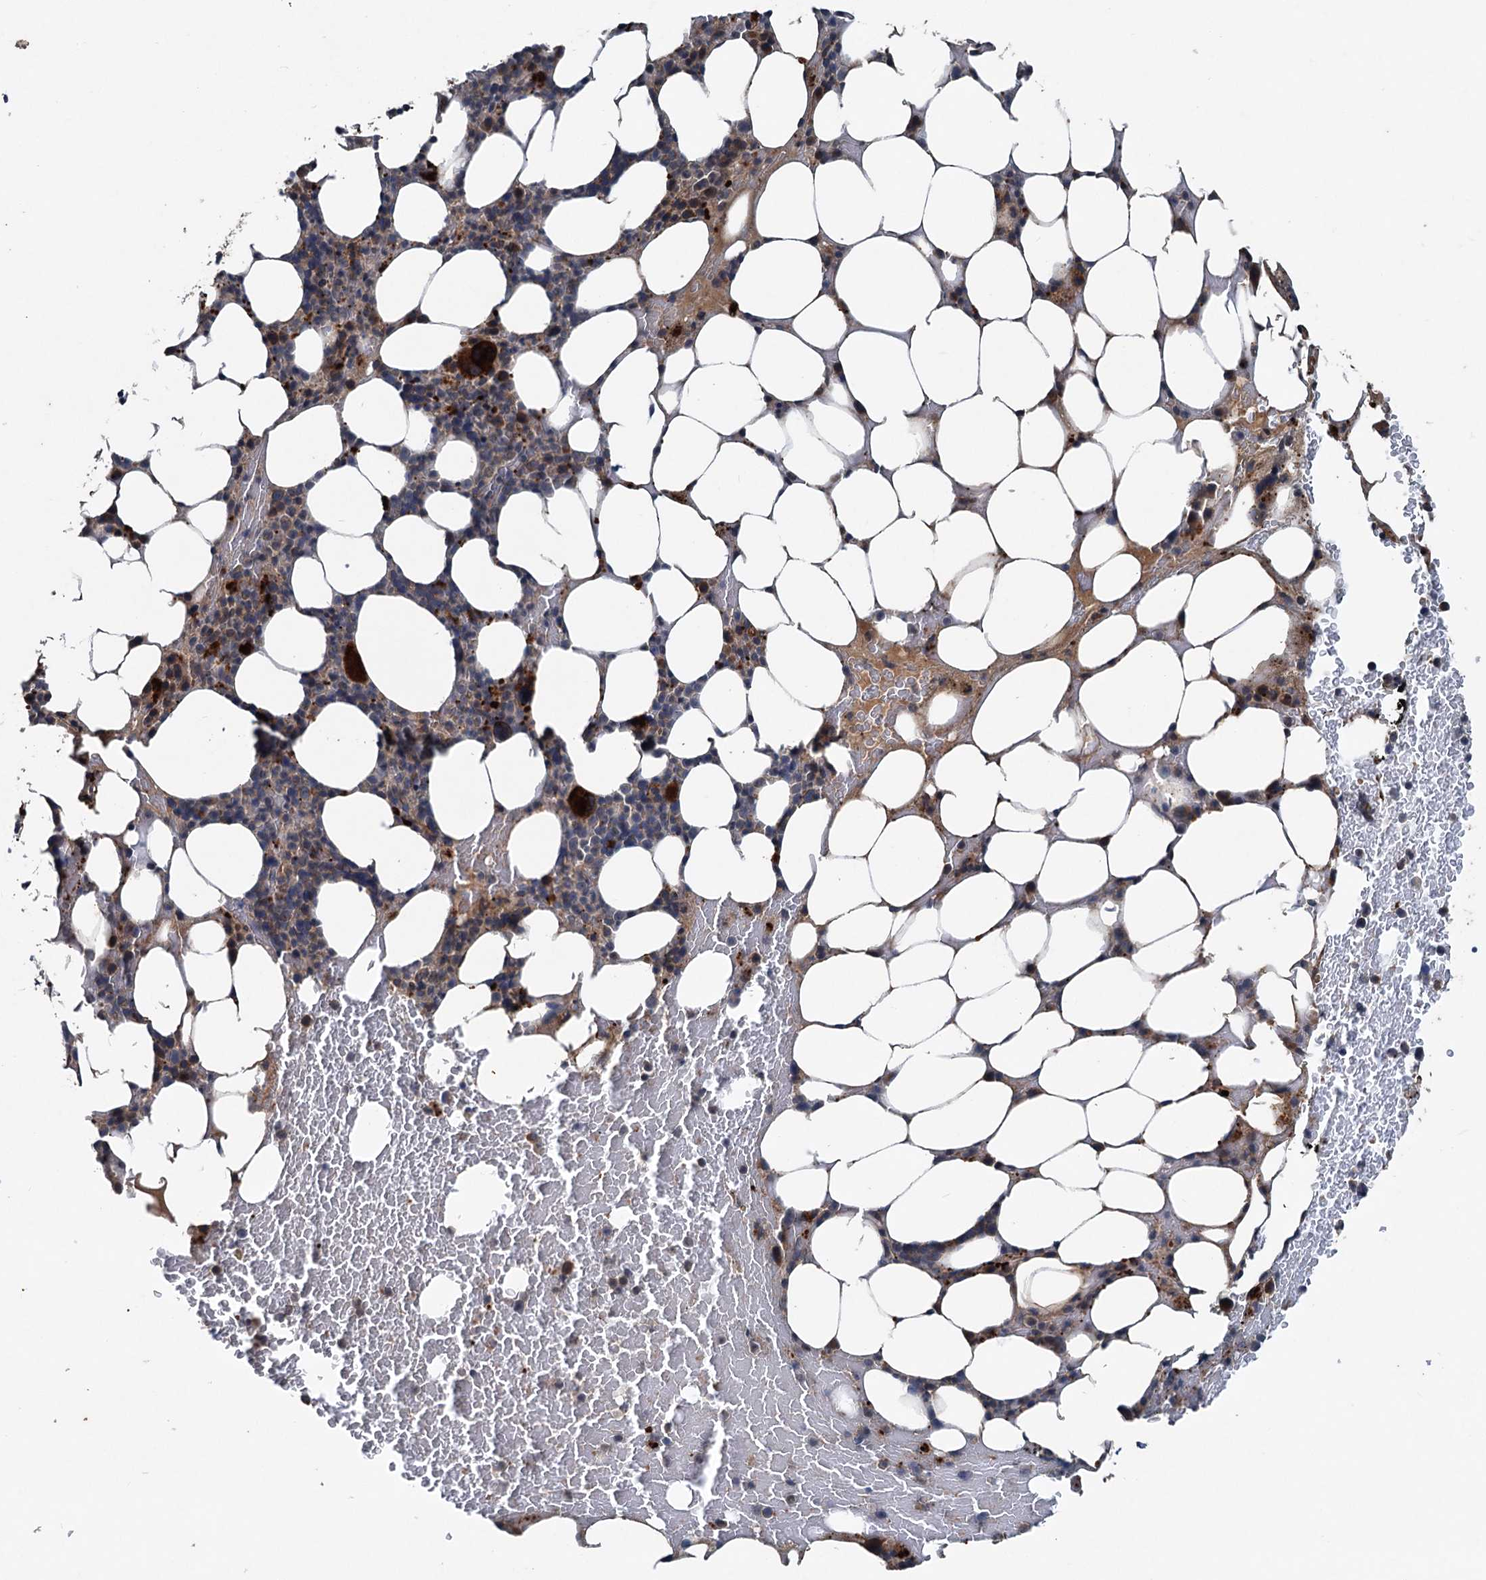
{"staining": {"intensity": "strong", "quantity": "<25%", "location": "cytoplasmic/membranous"}, "tissue": "bone marrow", "cell_type": "Hematopoietic cells", "image_type": "normal", "snomed": [{"axis": "morphology", "description": "Normal tissue, NOS"}, {"axis": "topography", "description": "Bone marrow"}], "caption": "Human bone marrow stained for a protein (brown) reveals strong cytoplasmic/membranous positive positivity in approximately <25% of hematopoietic cells.", "gene": "N4BP2L2", "patient": {"sex": "male", "age": 78}}